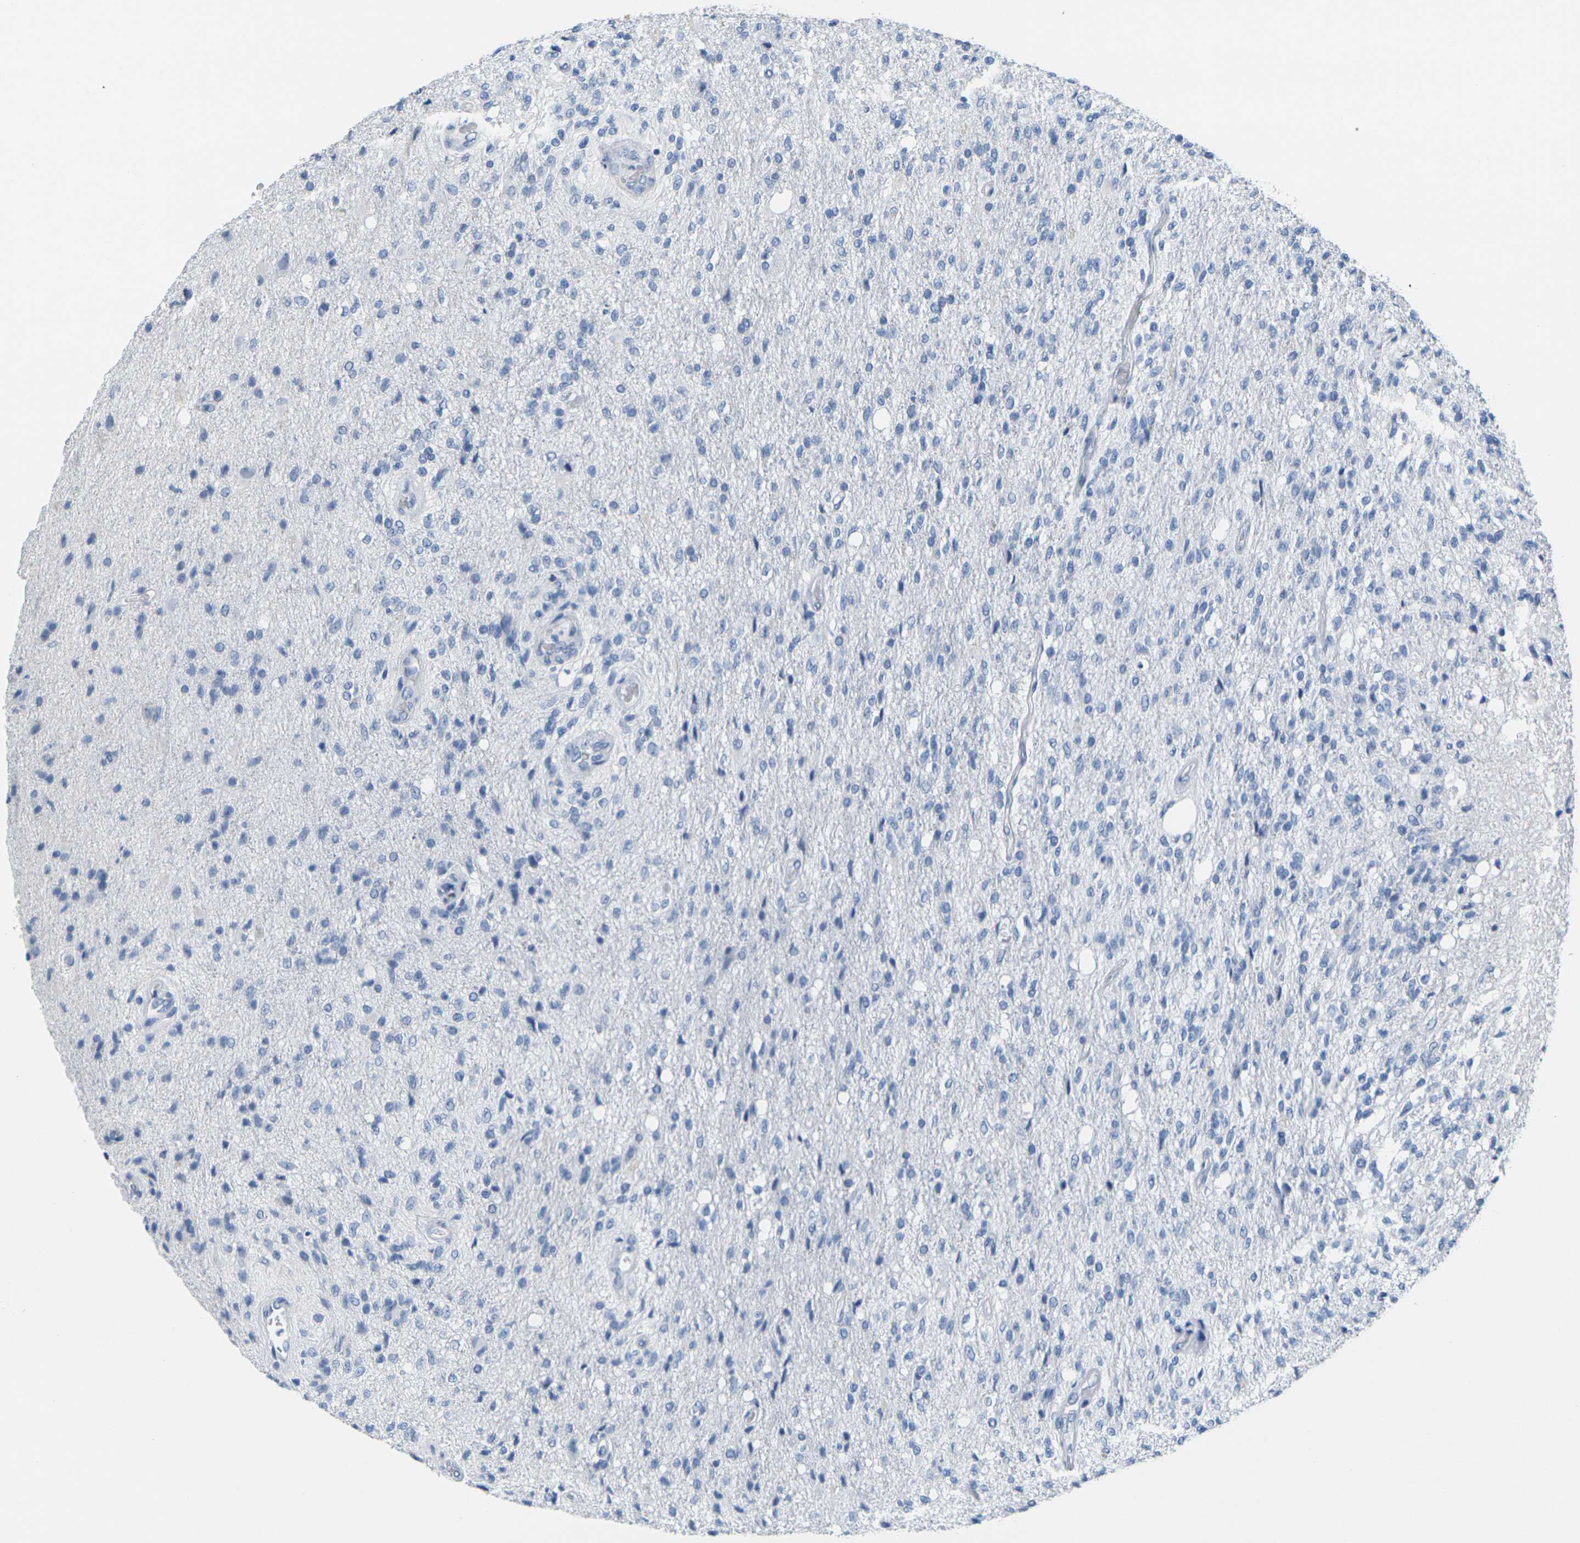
{"staining": {"intensity": "negative", "quantity": "none", "location": "none"}, "tissue": "glioma", "cell_type": "Tumor cells", "image_type": "cancer", "snomed": [{"axis": "morphology", "description": "Normal tissue, NOS"}, {"axis": "morphology", "description": "Glioma, malignant, High grade"}, {"axis": "topography", "description": "Cerebral cortex"}], "caption": "Micrograph shows no protein positivity in tumor cells of malignant high-grade glioma tissue.", "gene": "CNN1", "patient": {"sex": "male", "age": 77}}